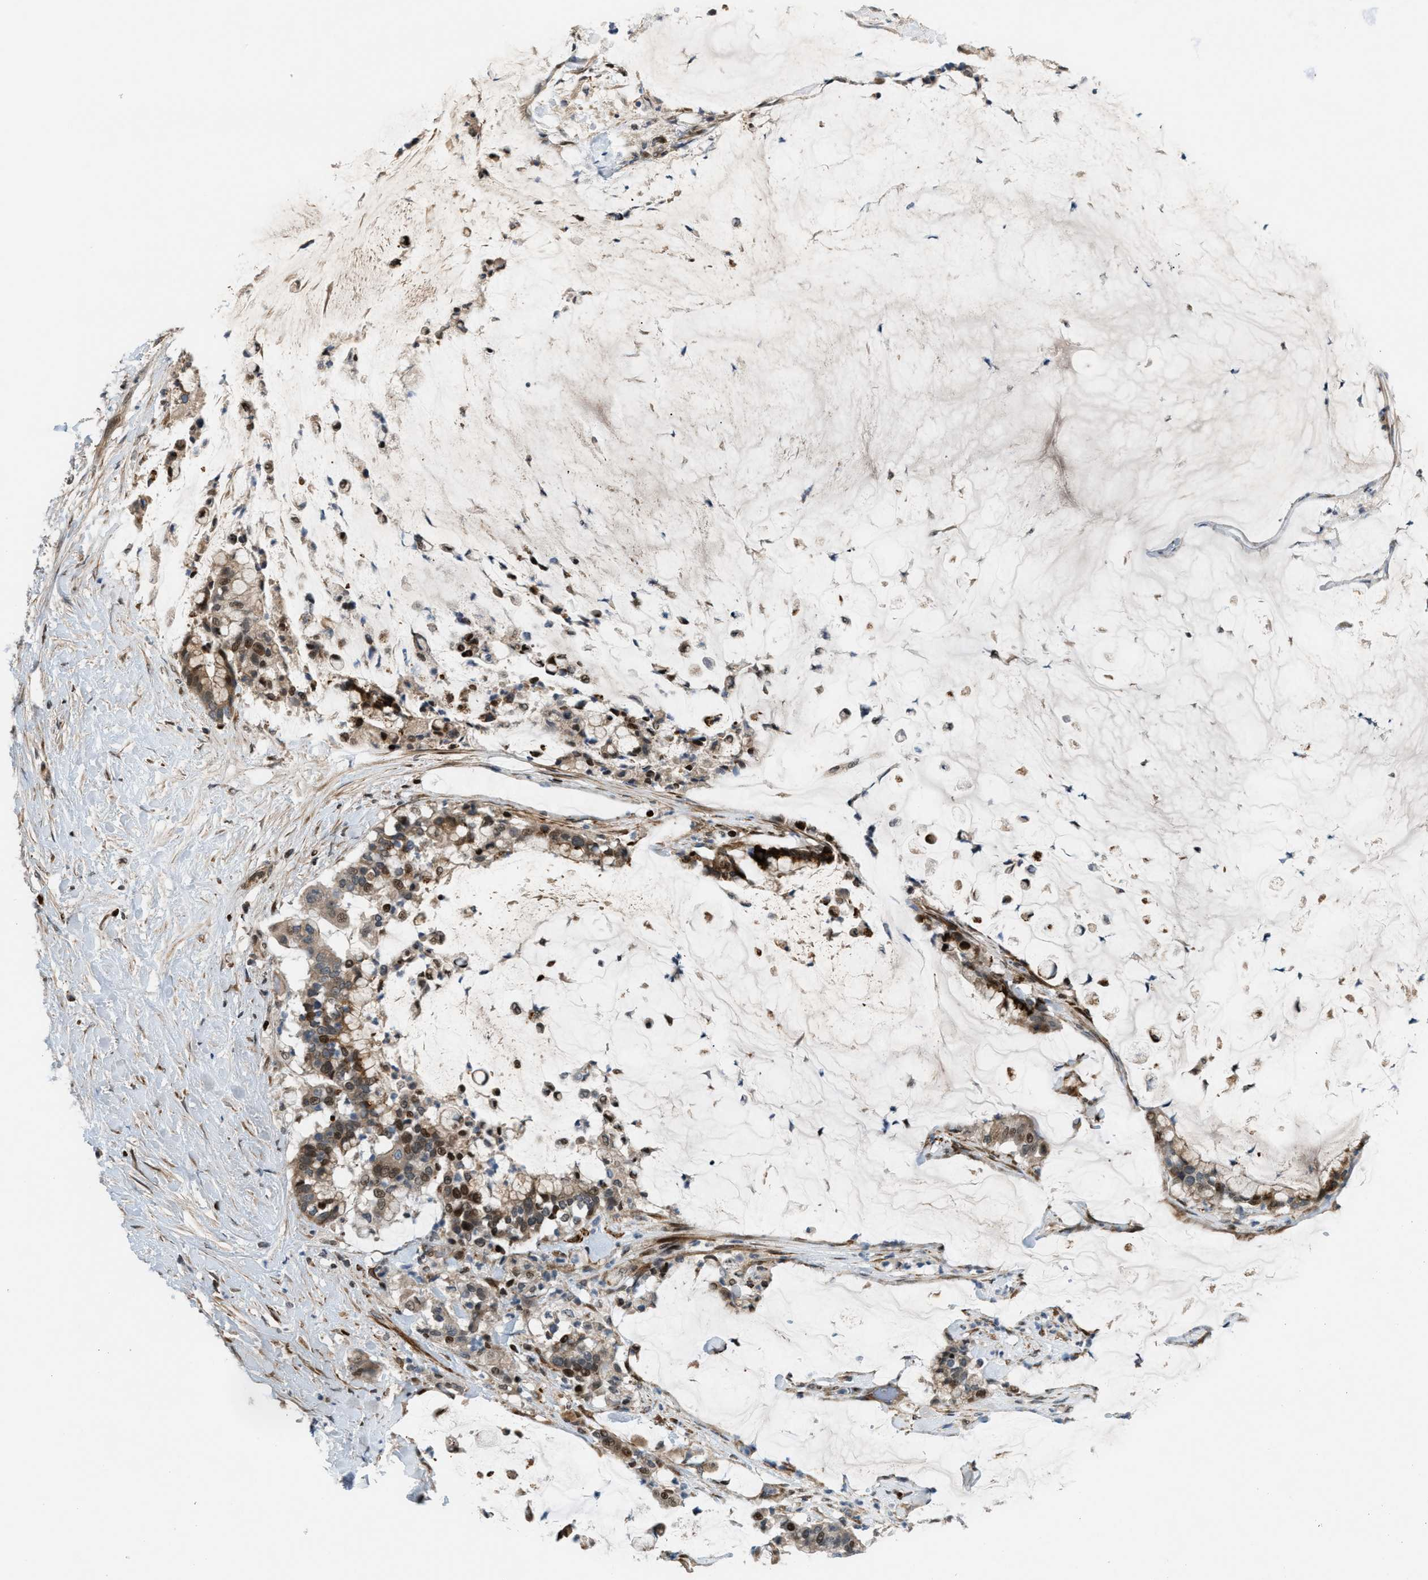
{"staining": {"intensity": "moderate", "quantity": ">75%", "location": "cytoplasmic/membranous"}, "tissue": "pancreatic cancer", "cell_type": "Tumor cells", "image_type": "cancer", "snomed": [{"axis": "morphology", "description": "Adenocarcinoma, NOS"}, {"axis": "topography", "description": "Pancreas"}], "caption": "Protein analysis of adenocarcinoma (pancreatic) tissue shows moderate cytoplasmic/membranous expression in about >75% of tumor cells.", "gene": "ZNF276", "patient": {"sex": "male", "age": 41}}